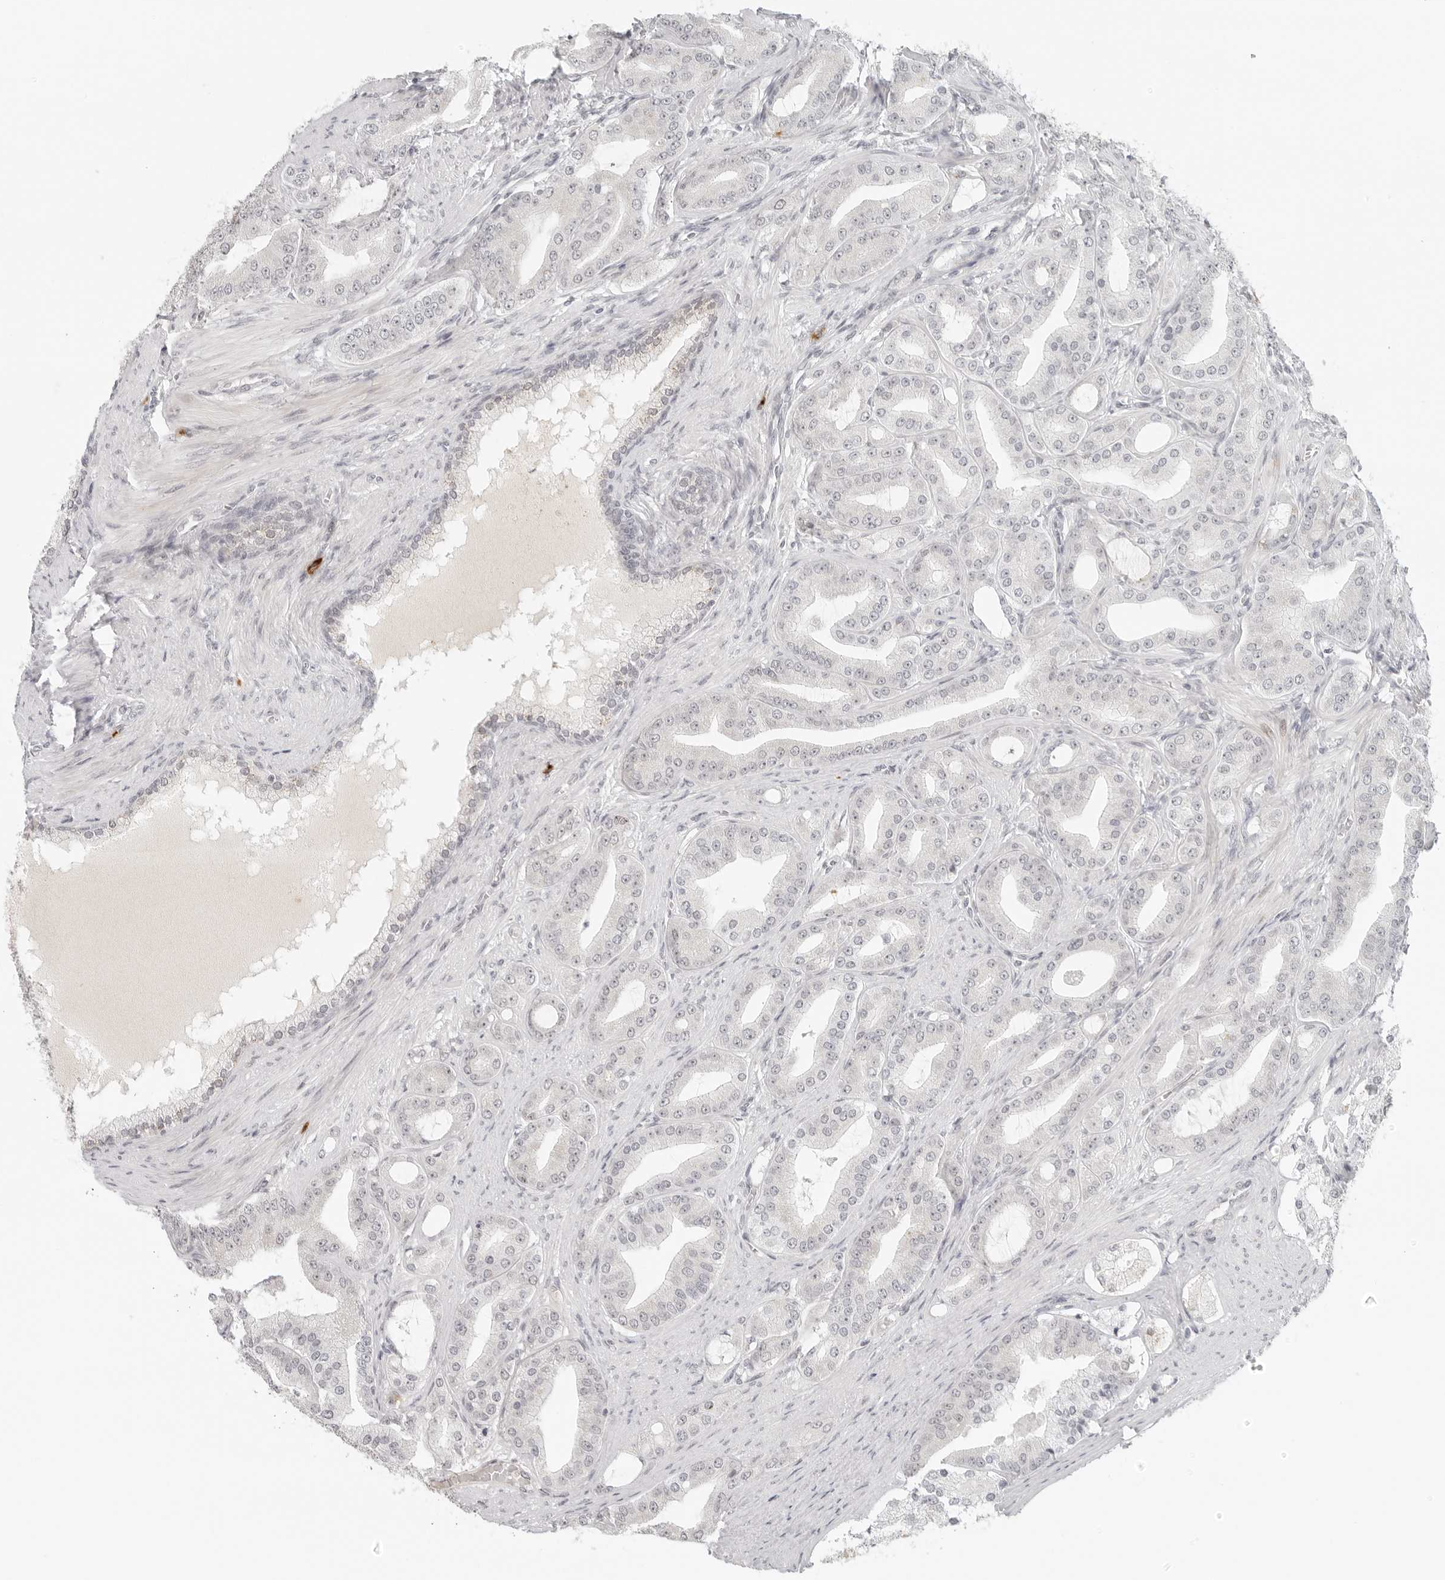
{"staining": {"intensity": "negative", "quantity": "none", "location": "none"}, "tissue": "prostate cancer", "cell_type": "Tumor cells", "image_type": "cancer", "snomed": [{"axis": "morphology", "description": "Adenocarcinoma, High grade"}, {"axis": "topography", "description": "Prostate"}], "caption": "Histopathology image shows no protein expression in tumor cells of prostate adenocarcinoma (high-grade) tissue. (DAB immunohistochemistry (IHC), high magnification).", "gene": "ZNF678", "patient": {"sex": "male", "age": 60}}